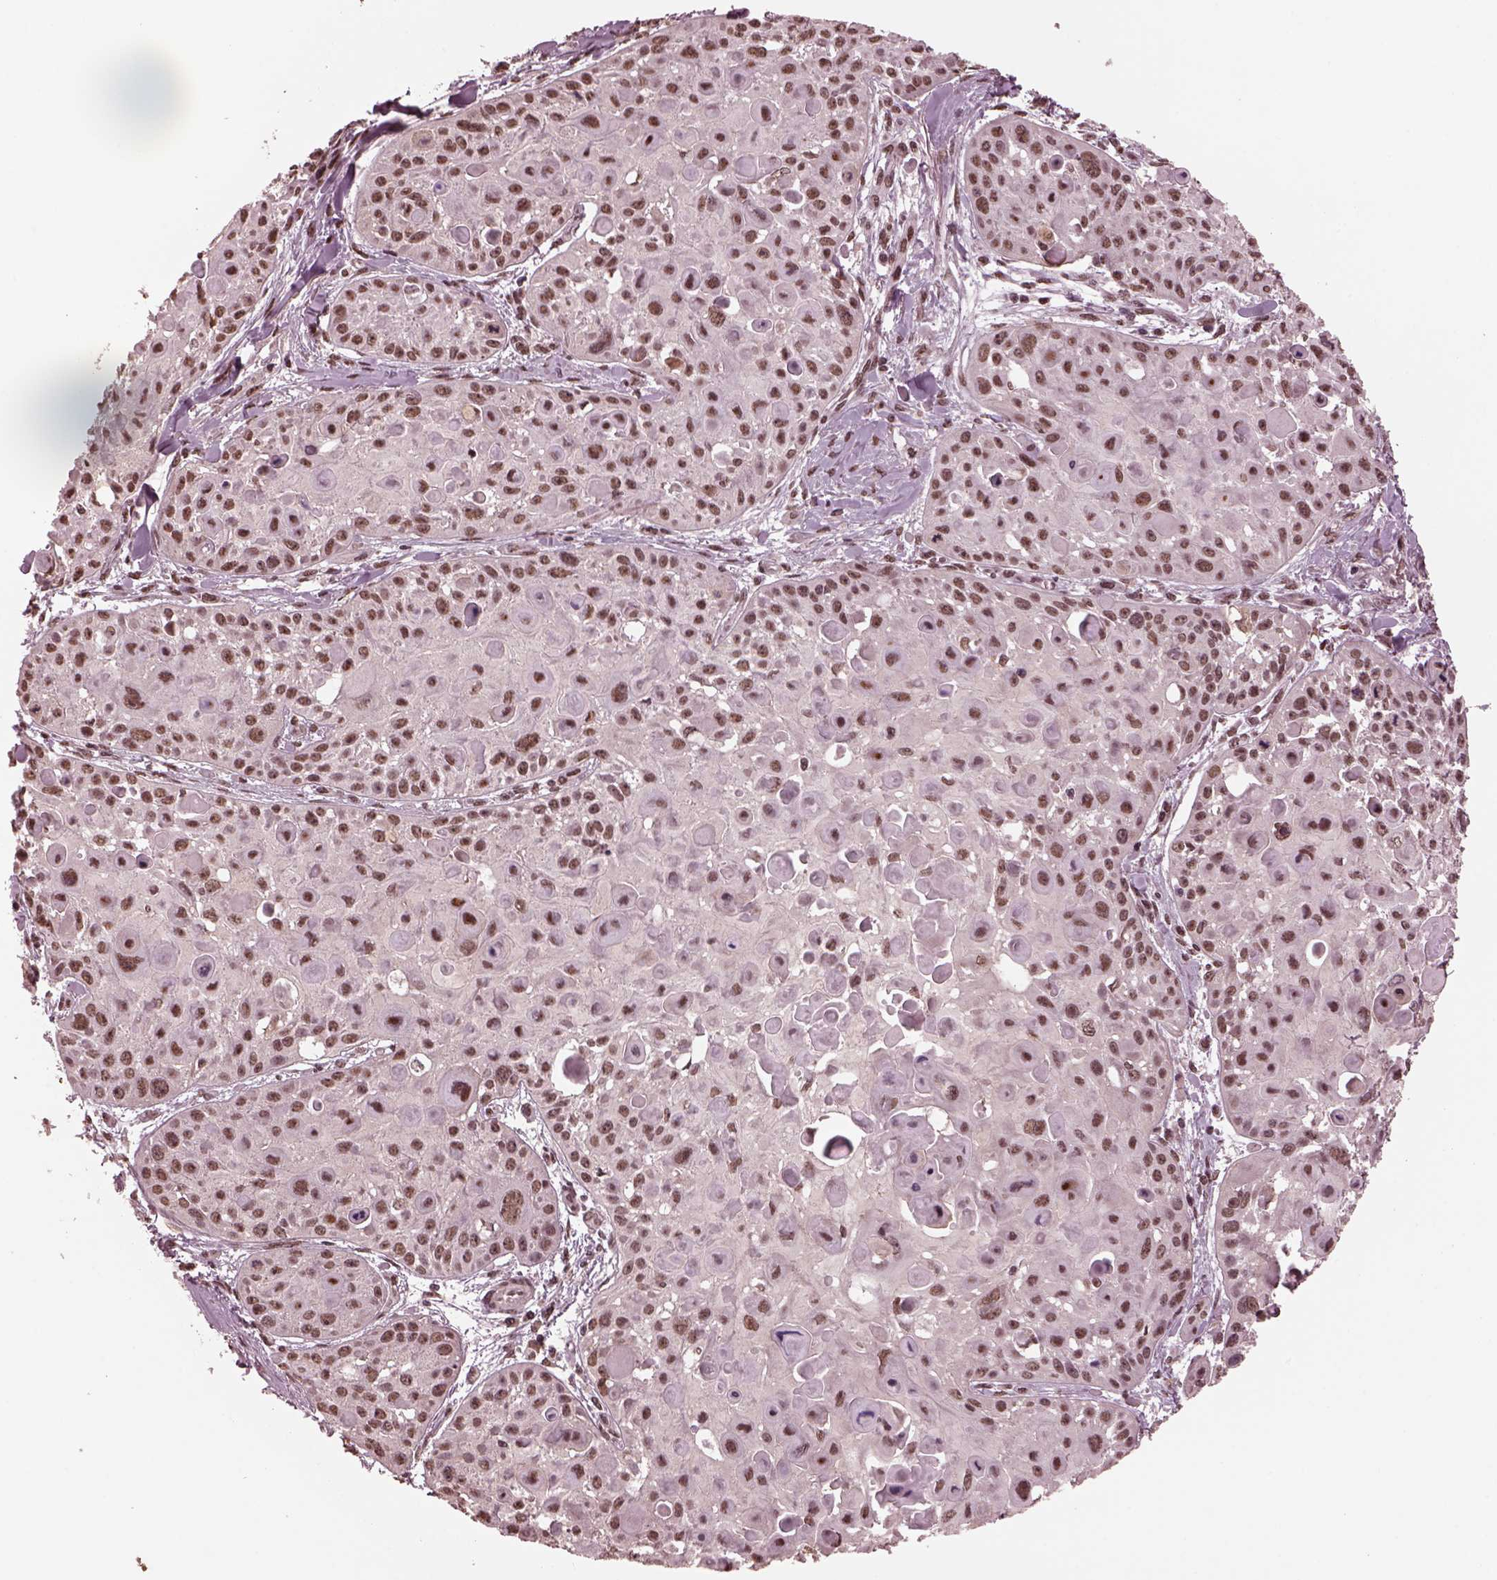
{"staining": {"intensity": "moderate", "quantity": "25%-75%", "location": "nuclear"}, "tissue": "skin cancer", "cell_type": "Tumor cells", "image_type": "cancer", "snomed": [{"axis": "morphology", "description": "Squamous cell carcinoma, NOS"}, {"axis": "topography", "description": "Skin"}, {"axis": "topography", "description": "Anal"}], "caption": "Immunohistochemistry of skin cancer (squamous cell carcinoma) displays medium levels of moderate nuclear positivity in approximately 25%-75% of tumor cells.", "gene": "NAP1L5", "patient": {"sex": "female", "age": 75}}